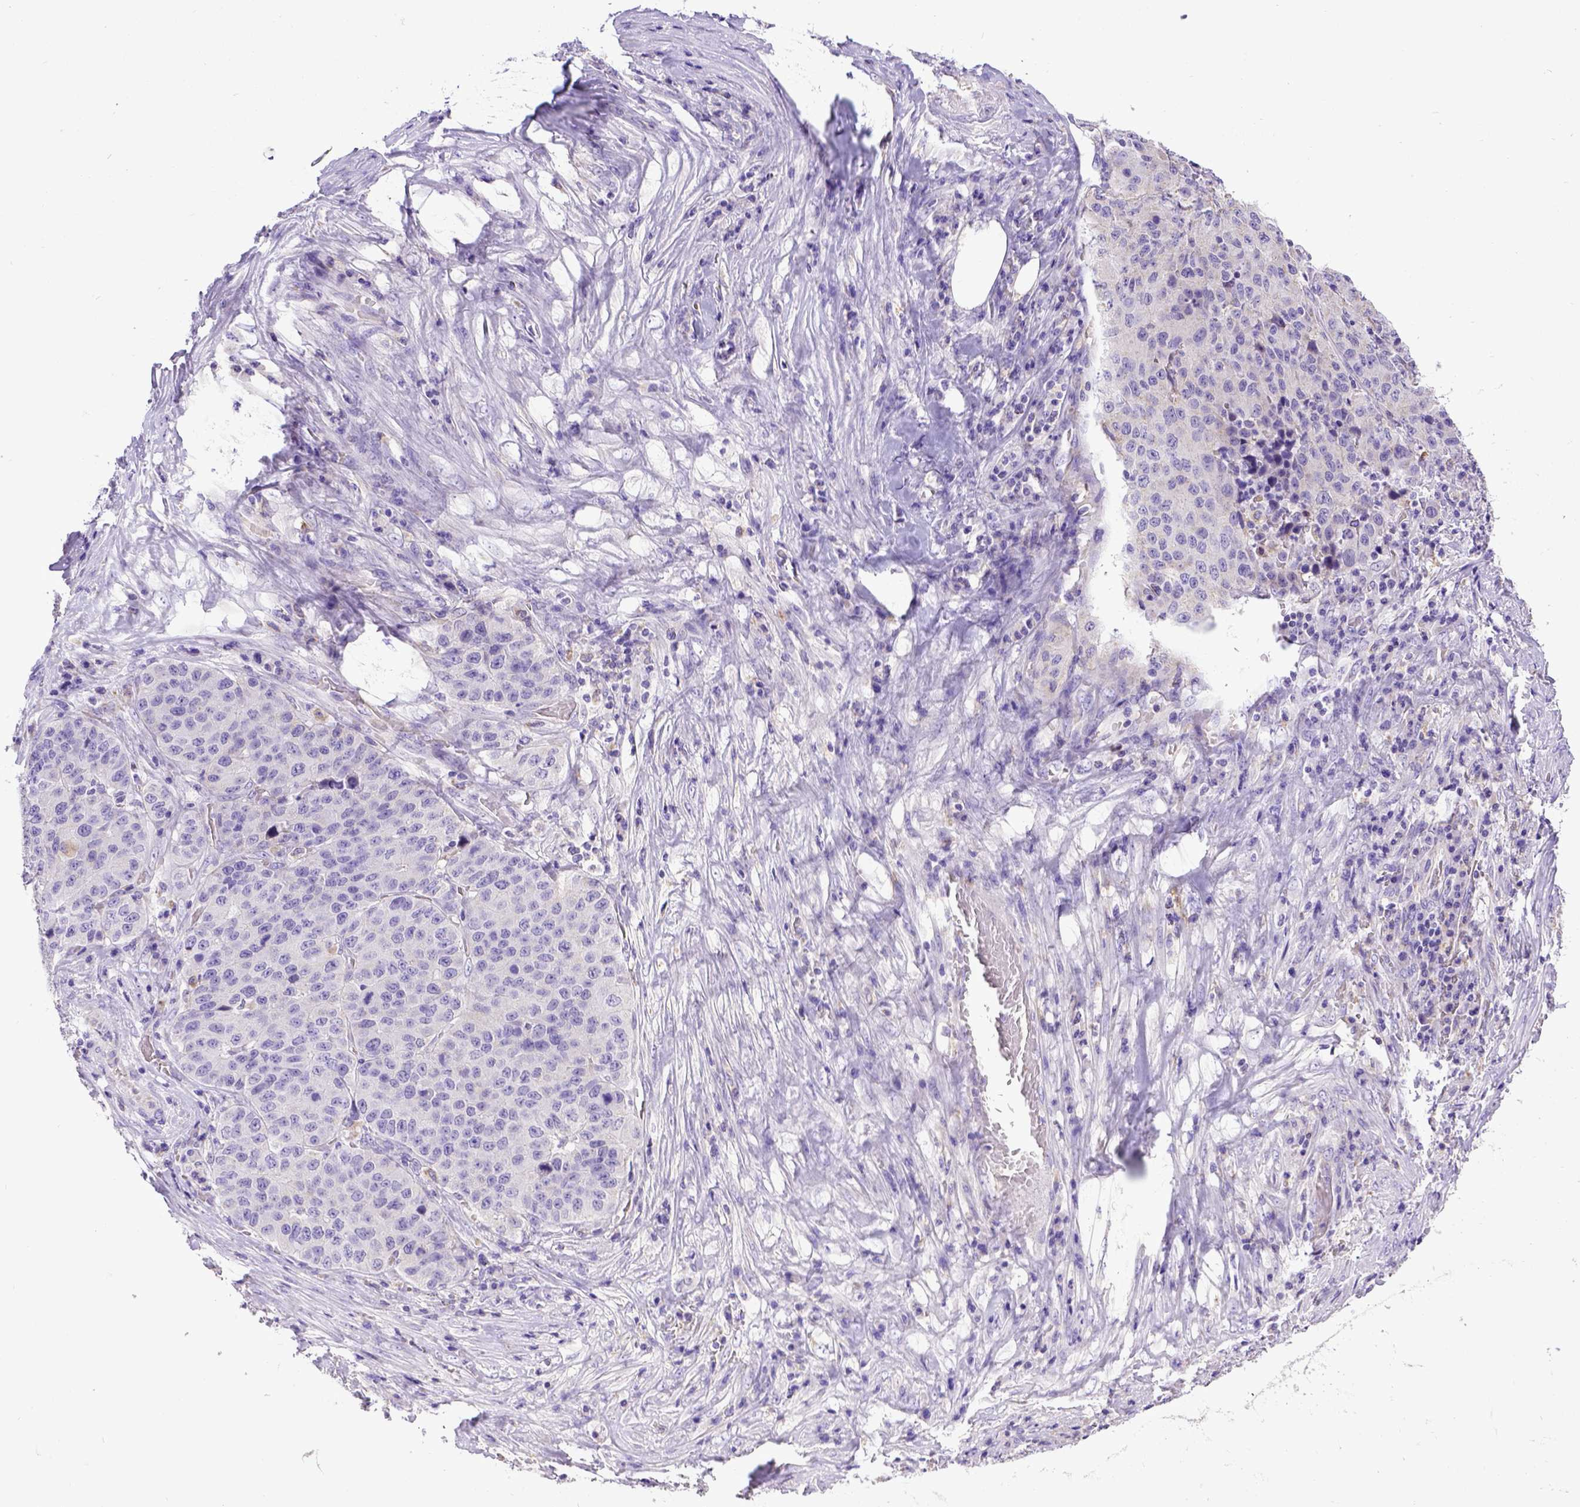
{"staining": {"intensity": "negative", "quantity": "none", "location": "none"}, "tissue": "stomach cancer", "cell_type": "Tumor cells", "image_type": "cancer", "snomed": [{"axis": "morphology", "description": "Adenocarcinoma, NOS"}, {"axis": "topography", "description": "Stomach"}], "caption": "DAB (3,3'-diaminobenzidine) immunohistochemical staining of human stomach cancer (adenocarcinoma) reveals no significant positivity in tumor cells.", "gene": "SPEF1", "patient": {"sex": "male", "age": 71}}